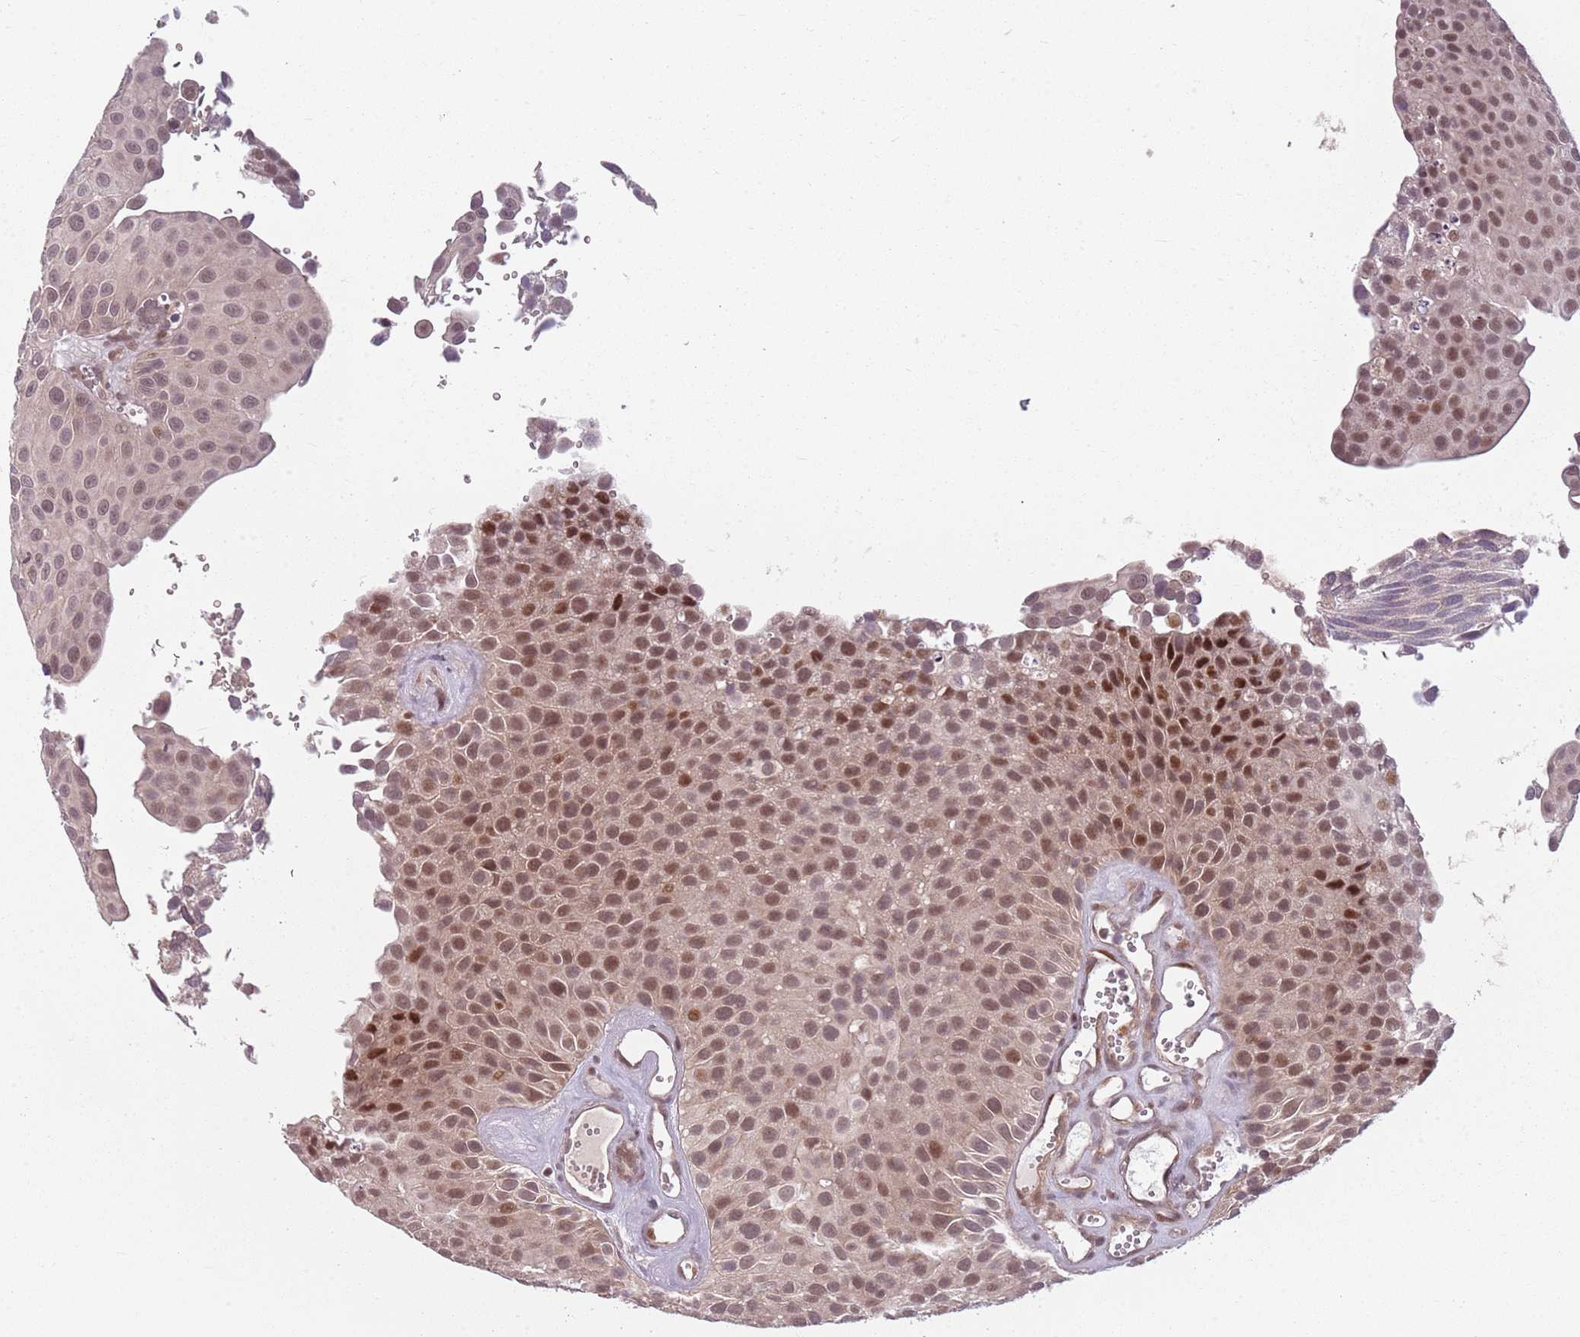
{"staining": {"intensity": "moderate", "quantity": ">75%", "location": "nuclear"}, "tissue": "urothelial cancer", "cell_type": "Tumor cells", "image_type": "cancer", "snomed": [{"axis": "morphology", "description": "Urothelial carcinoma, Low grade"}, {"axis": "topography", "description": "Urinary bladder"}], "caption": "Low-grade urothelial carcinoma was stained to show a protein in brown. There is medium levels of moderate nuclear staining in approximately >75% of tumor cells.", "gene": "ADGRG1", "patient": {"sex": "male", "age": 88}}